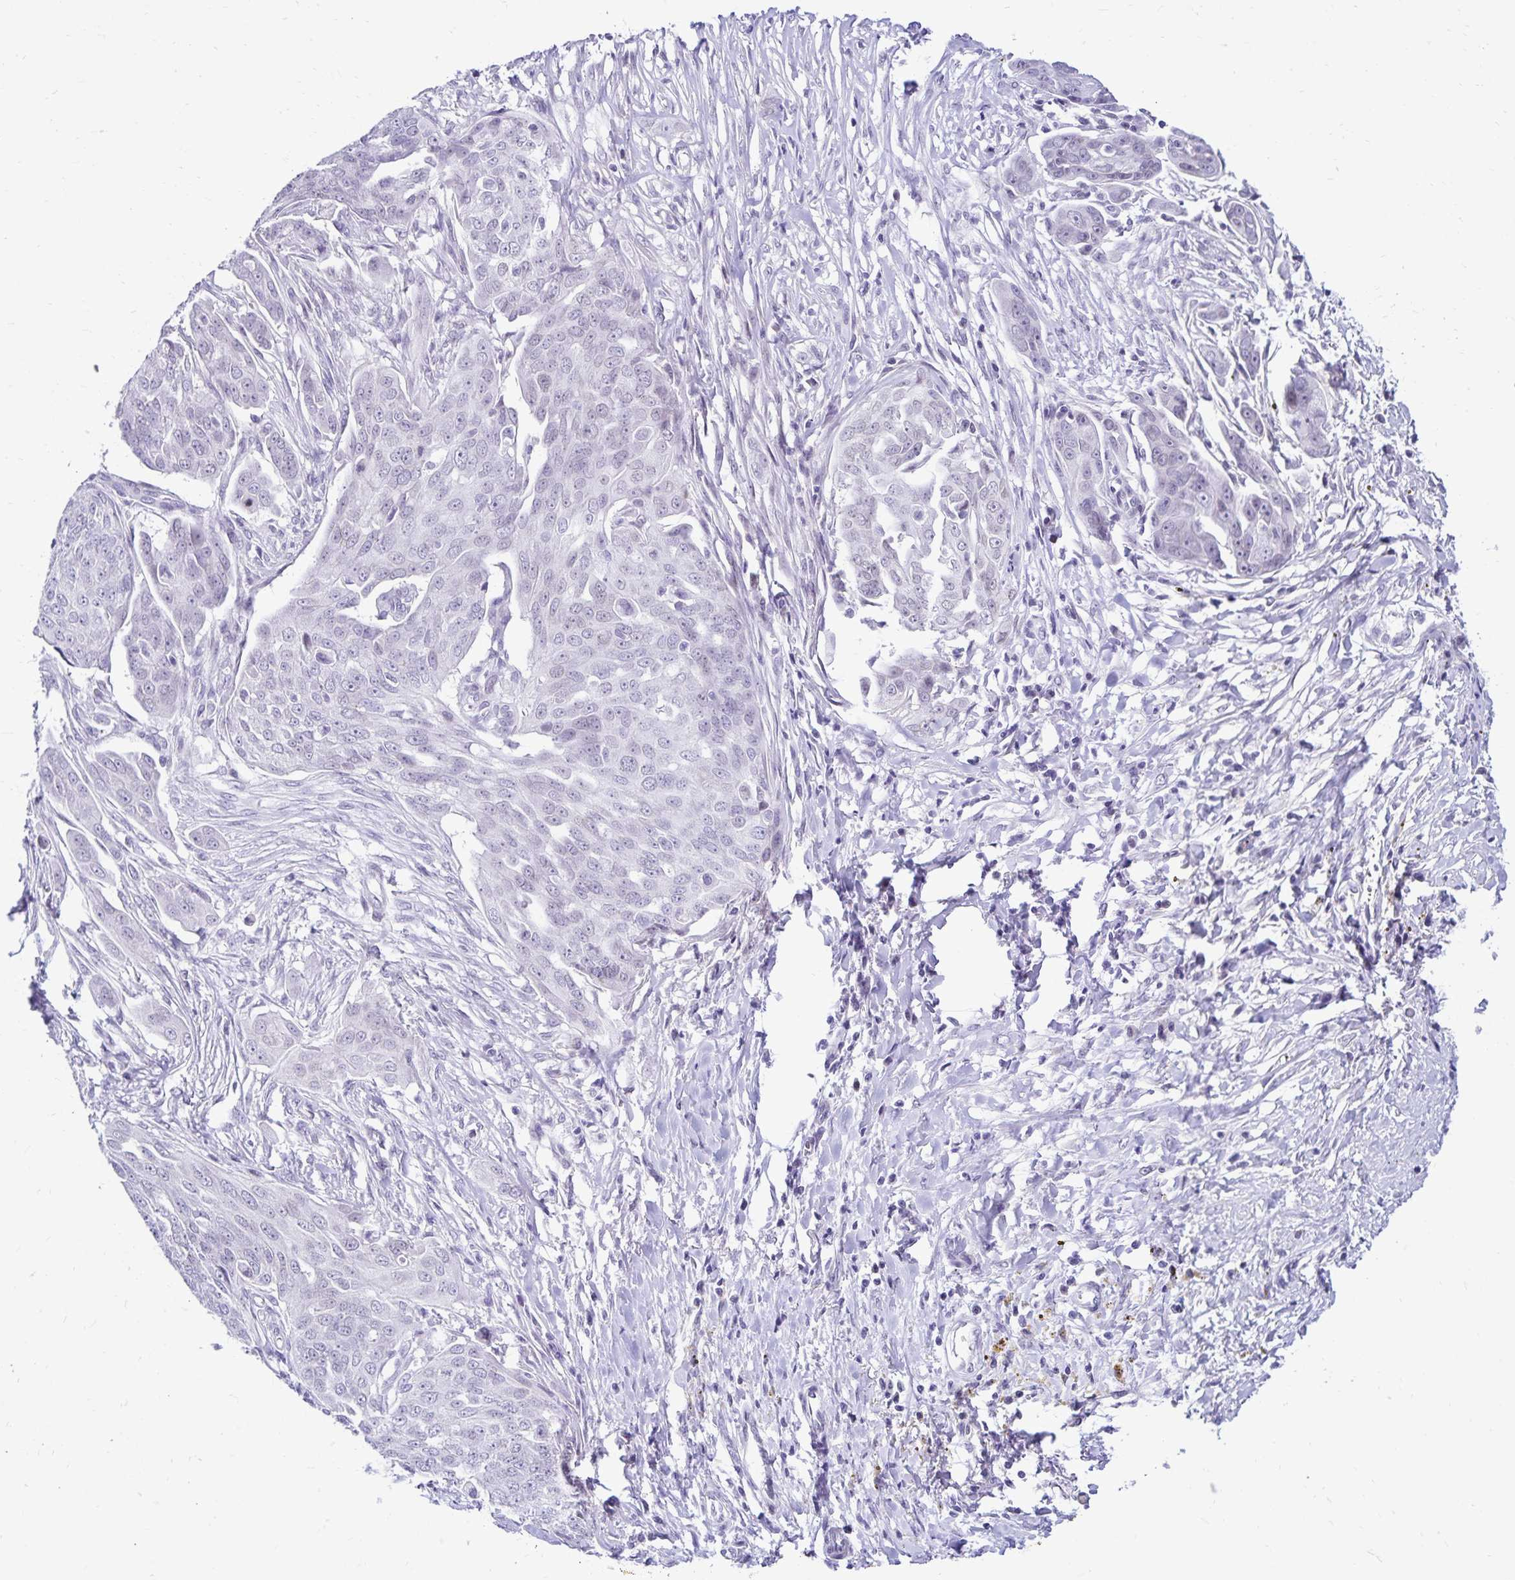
{"staining": {"intensity": "negative", "quantity": "none", "location": "none"}, "tissue": "ovarian cancer", "cell_type": "Tumor cells", "image_type": "cancer", "snomed": [{"axis": "morphology", "description": "Carcinoma, endometroid"}, {"axis": "topography", "description": "Ovary"}], "caption": "This micrograph is of ovarian cancer (endometroid carcinoma) stained with IHC to label a protein in brown with the nuclei are counter-stained blue. There is no expression in tumor cells.", "gene": "FAM166C", "patient": {"sex": "female", "age": 70}}